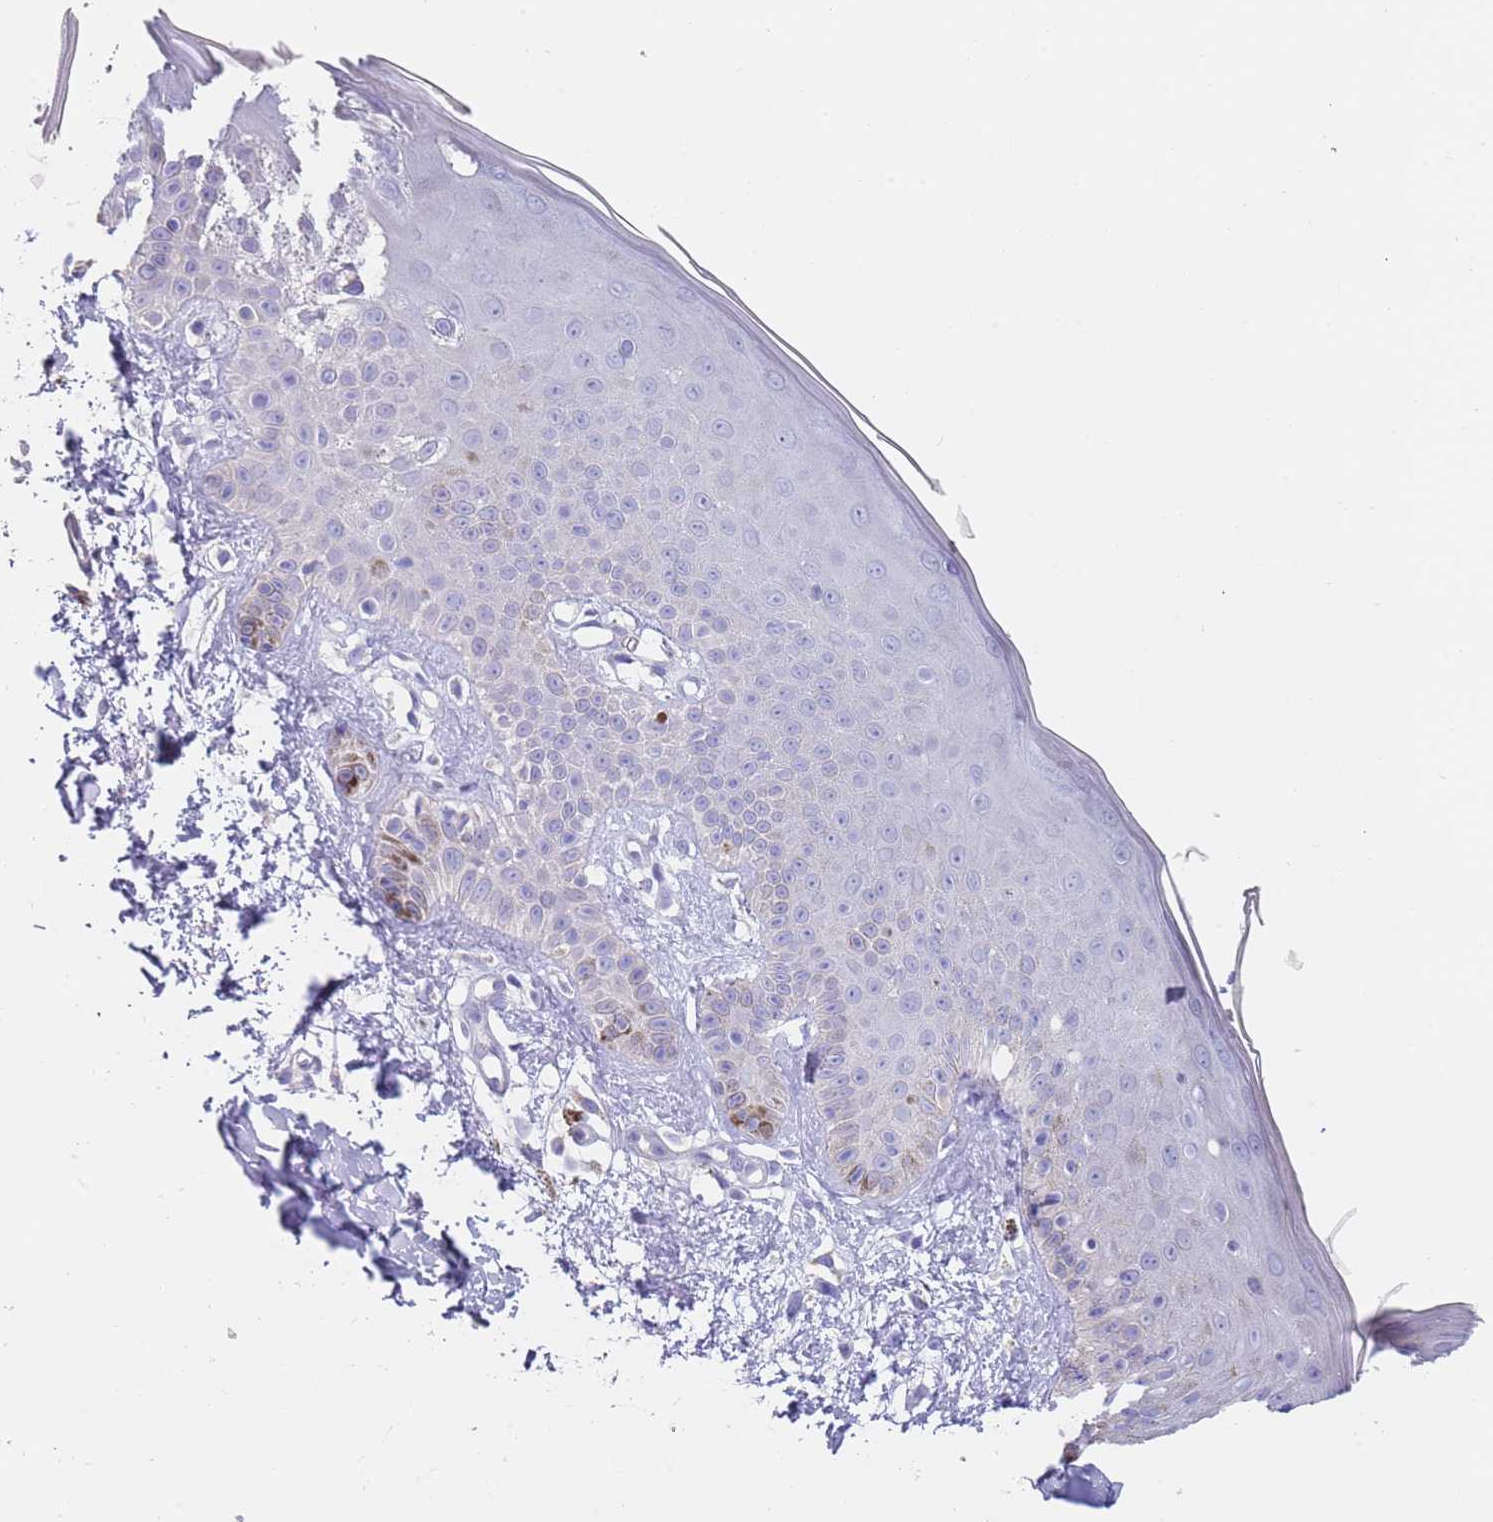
{"staining": {"intensity": "negative", "quantity": "none", "location": "none"}, "tissue": "skin", "cell_type": "Fibroblasts", "image_type": "normal", "snomed": [{"axis": "morphology", "description": "Normal tissue, NOS"}, {"axis": "topography", "description": "Skin"}], "caption": "Immunohistochemistry image of benign skin: human skin stained with DAB (3,3'-diaminobenzidine) shows no significant protein expression in fibroblasts.", "gene": "TYW1B", "patient": {"sex": "male", "age": 52}}